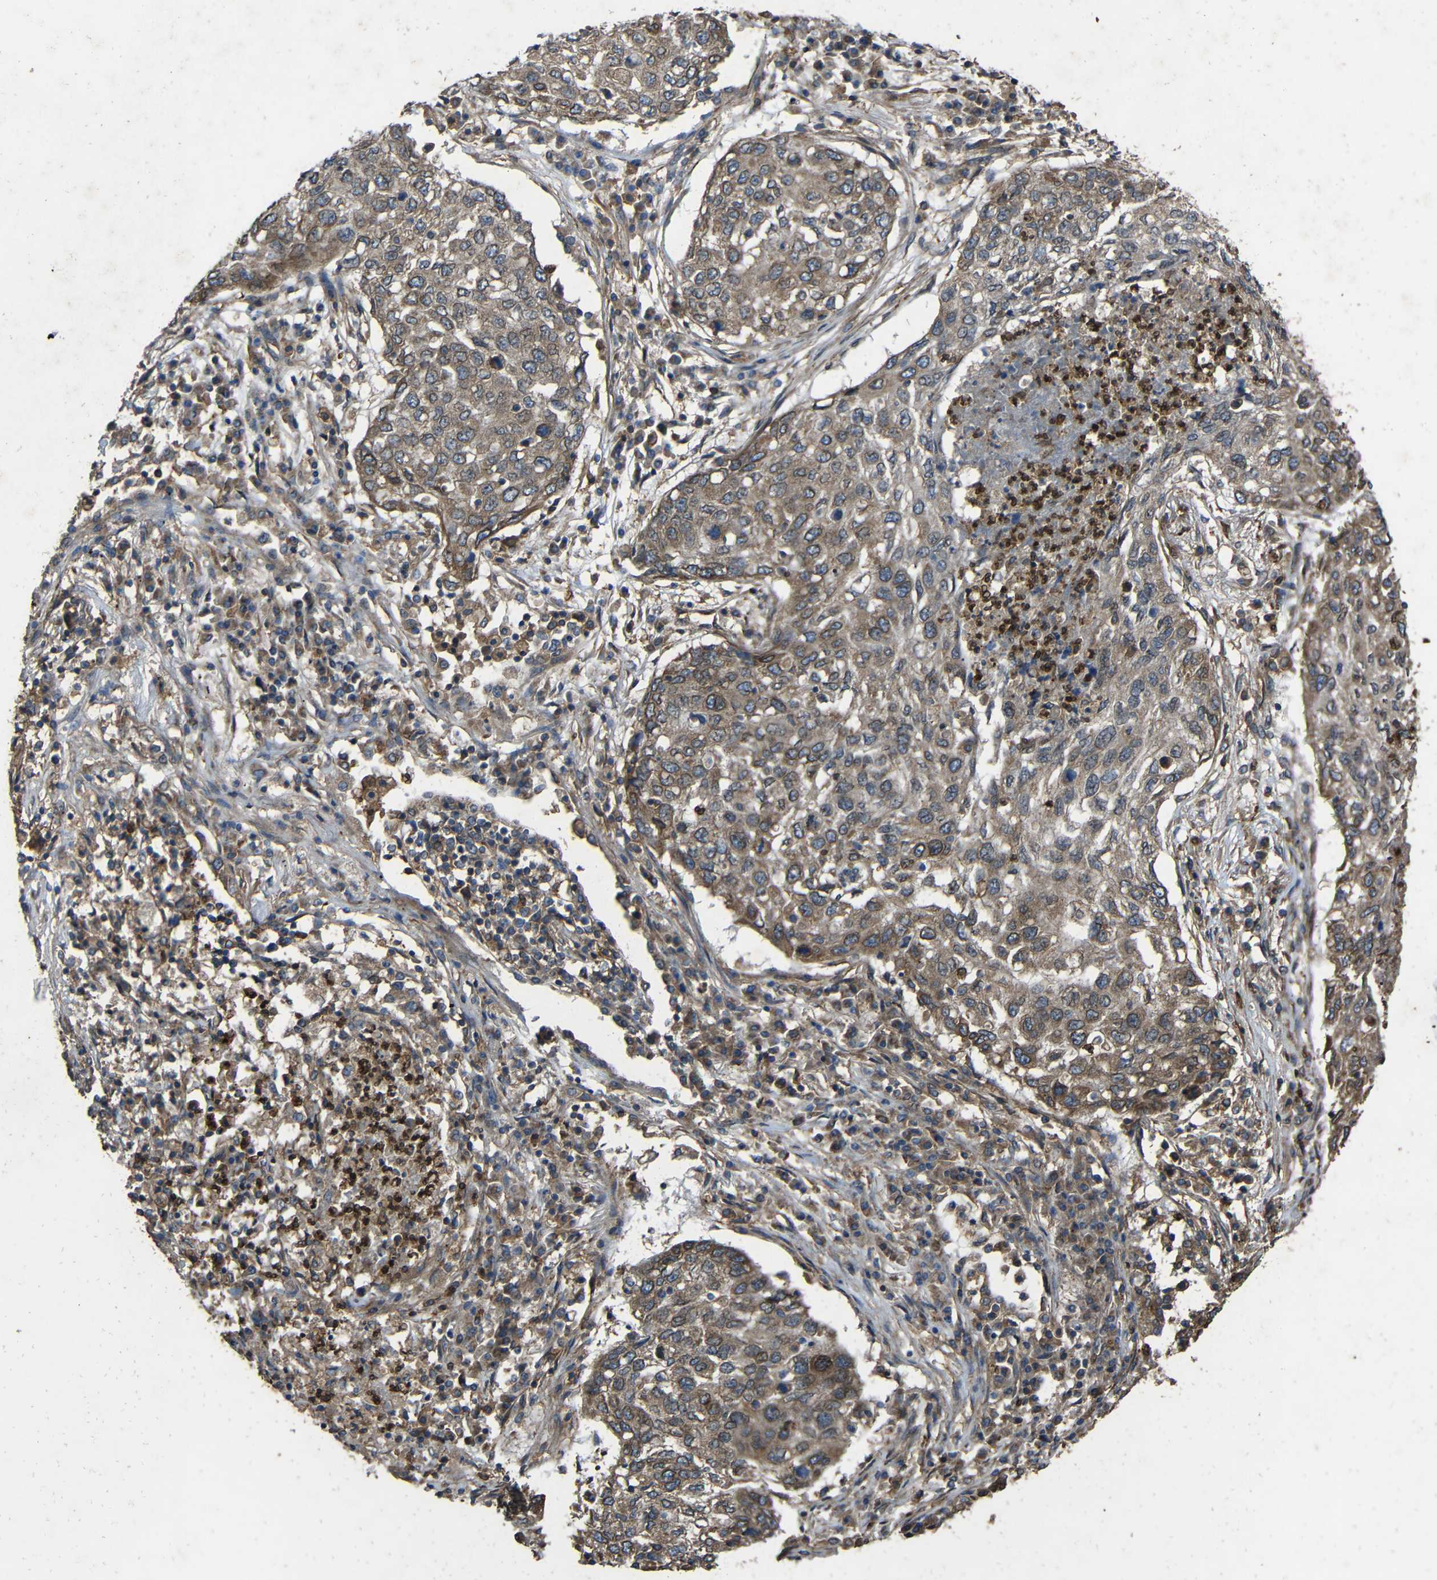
{"staining": {"intensity": "moderate", "quantity": ">75%", "location": "cytoplasmic/membranous"}, "tissue": "lung cancer", "cell_type": "Tumor cells", "image_type": "cancer", "snomed": [{"axis": "morphology", "description": "Squamous cell carcinoma, NOS"}, {"axis": "topography", "description": "Lung"}], "caption": "Immunohistochemistry of squamous cell carcinoma (lung) demonstrates medium levels of moderate cytoplasmic/membranous expression in approximately >75% of tumor cells.", "gene": "TREM2", "patient": {"sex": "female", "age": 63}}